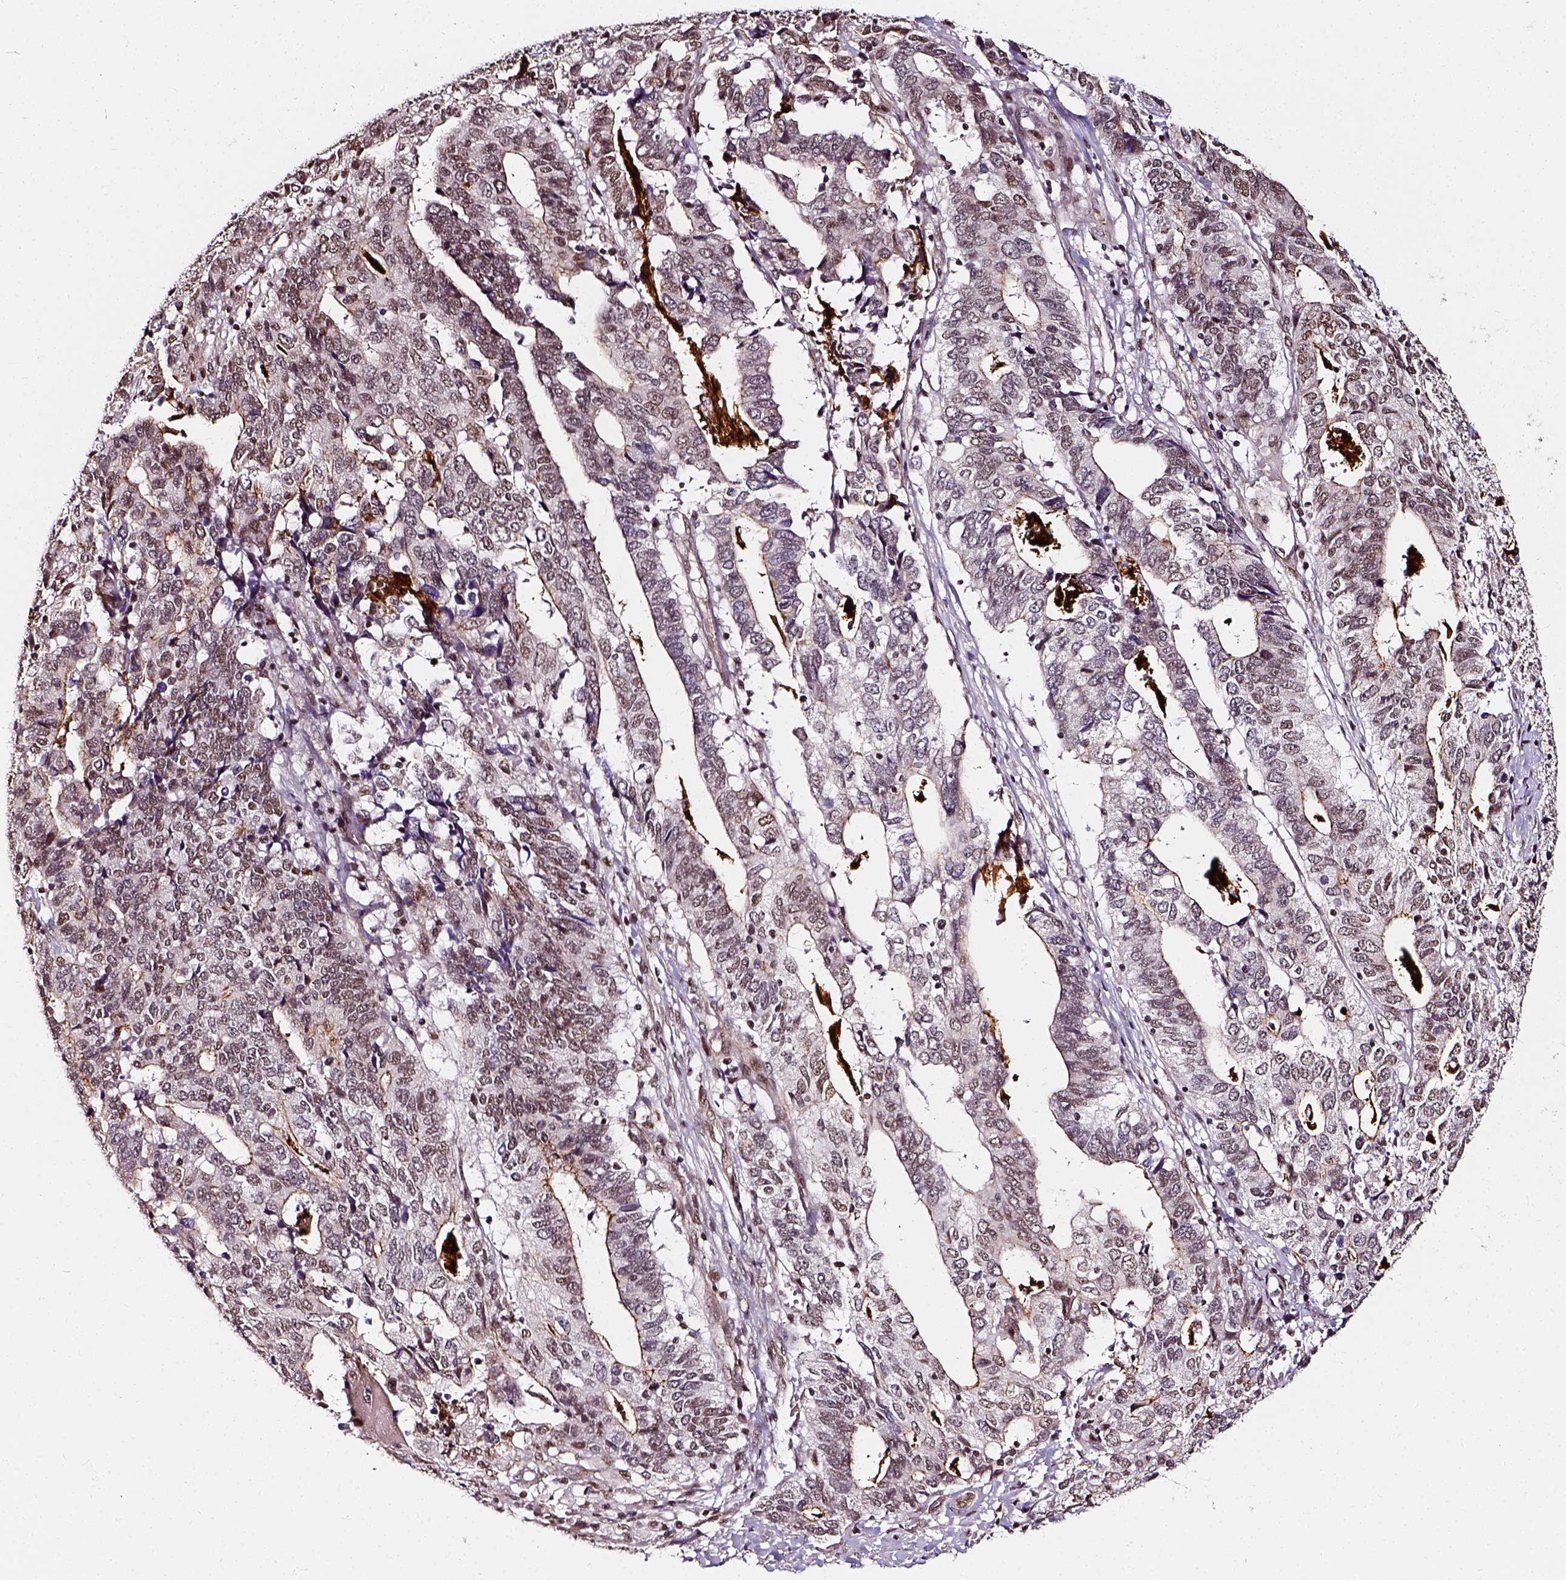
{"staining": {"intensity": "moderate", "quantity": ">75%", "location": "nuclear"}, "tissue": "stomach cancer", "cell_type": "Tumor cells", "image_type": "cancer", "snomed": [{"axis": "morphology", "description": "Adenocarcinoma, NOS"}, {"axis": "topography", "description": "Stomach, upper"}], "caption": "Immunohistochemical staining of stomach adenocarcinoma reveals moderate nuclear protein positivity in approximately >75% of tumor cells.", "gene": "NACC1", "patient": {"sex": "female", "age": 67}}